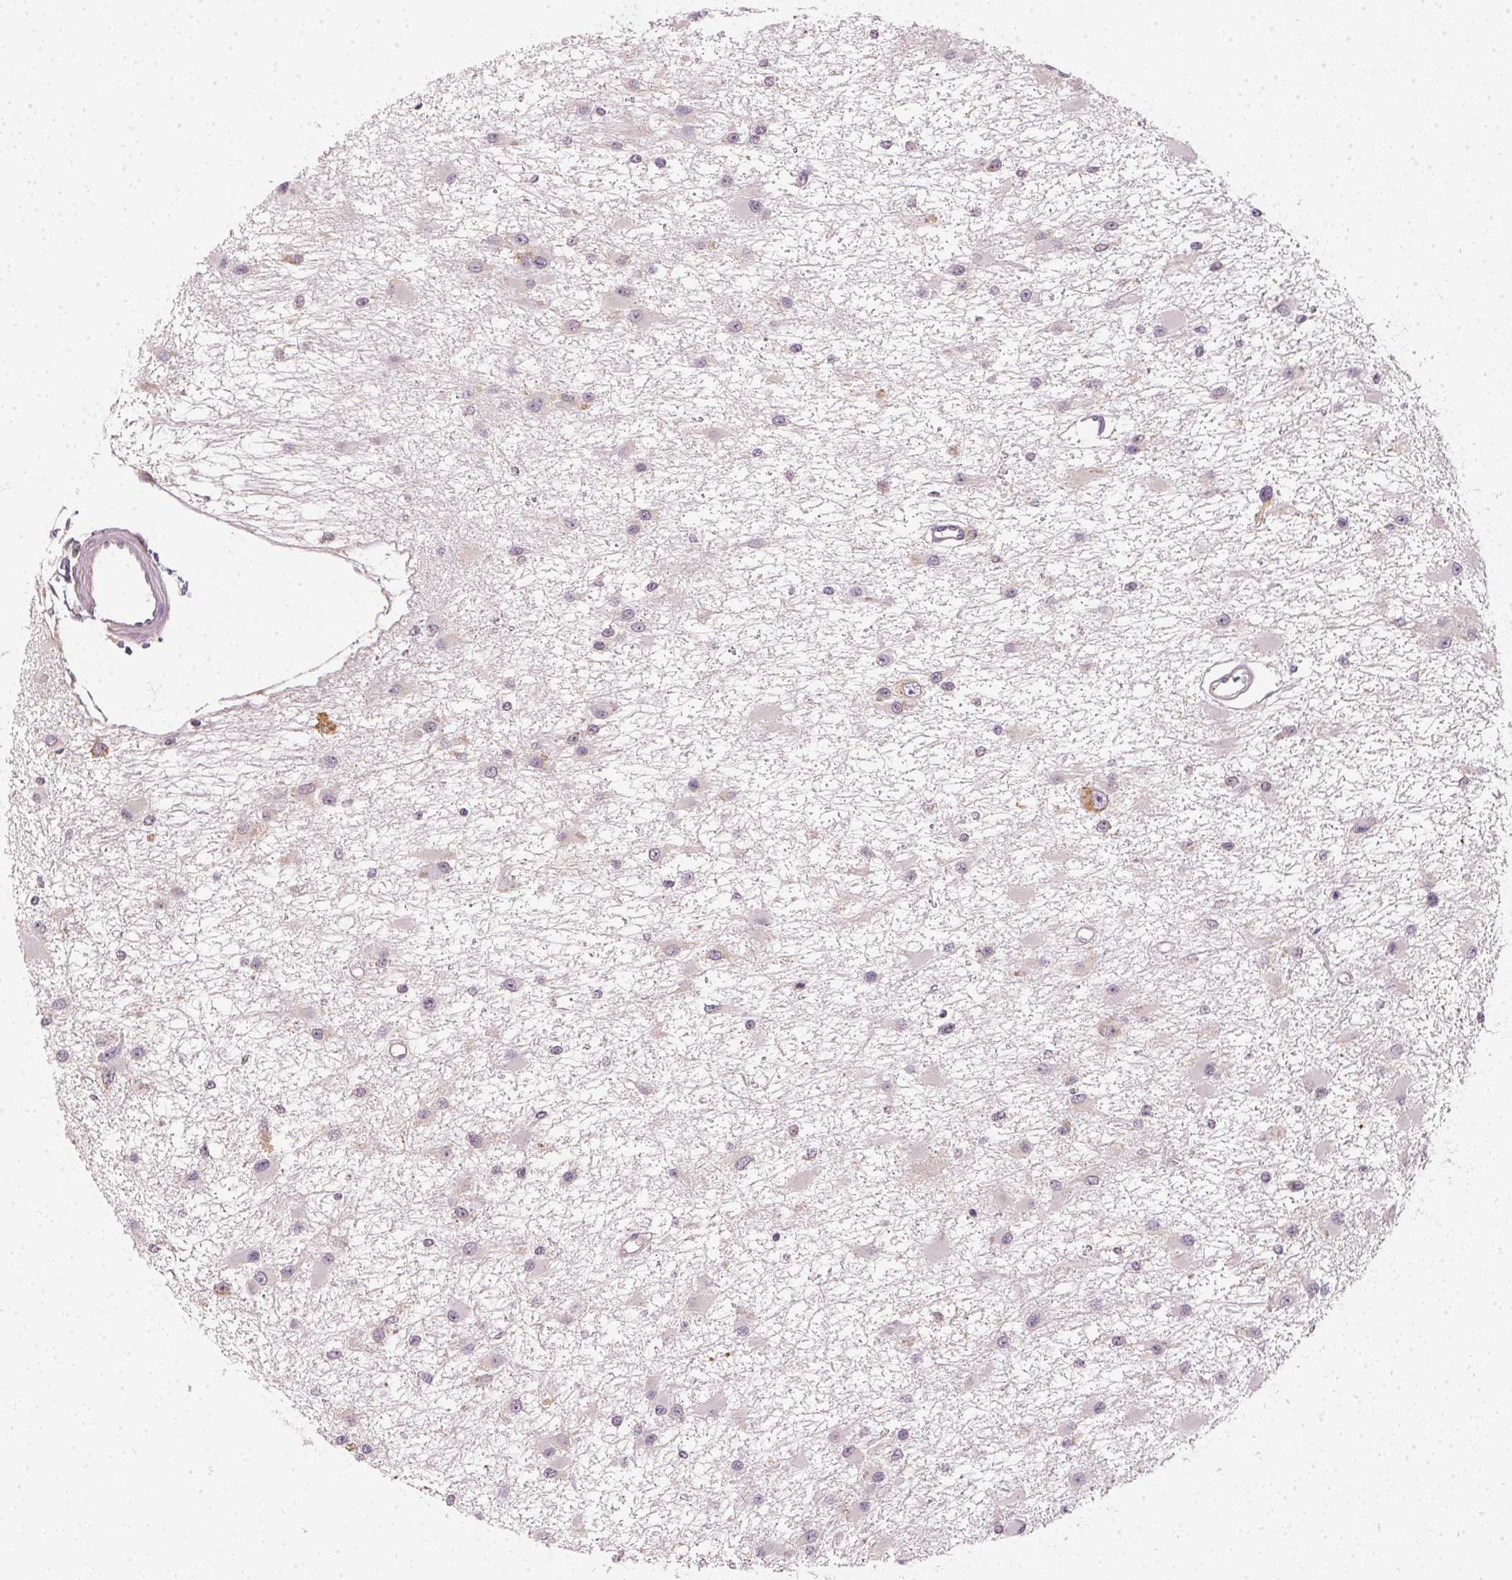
{"staining": {"intensity": "negative", "quantity": "none", "location": "none"}, "tissue": "glioma", "cell_type": "Tumor cells", "image_type": "cancer", "snomed": [{"axis": "morphology", "description": "Glioma, malignant, High grade"}, {"axis": "topography", "description": "Brain"}], "caption": "Immunohistochemical staining of human malignant glioma (high-grade) demonstrates no significant positivity in tumor cells.", "gene": "KPRP", "patient": {"sex": "male", "age": 54}}